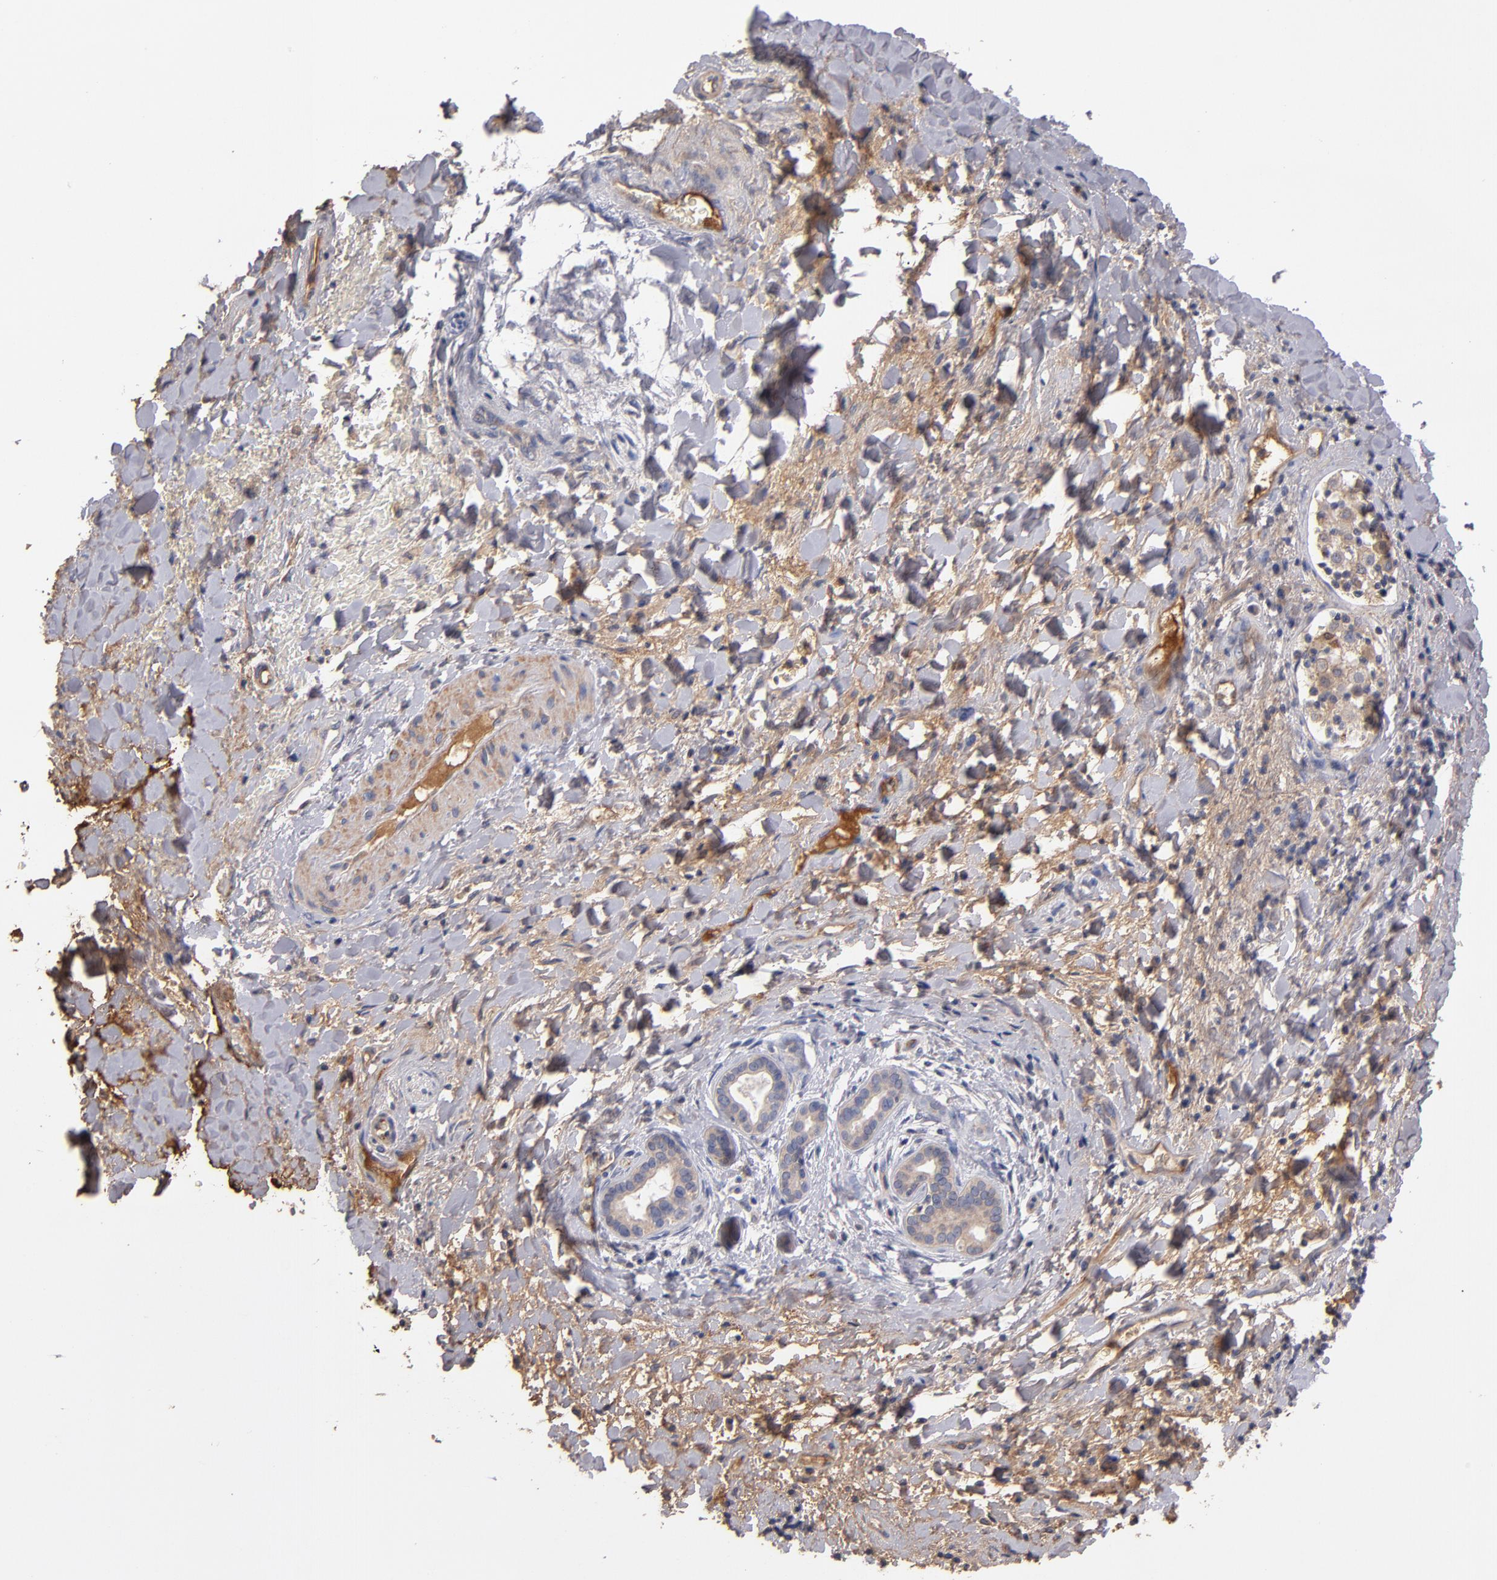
{"staining": {"intensity": "weak", "quantity": ">75%", "location": "cytoplasmic/membranous"}, "tissue": "liver cancer", "cell_type": "Tumor cells", "image_type": "cancer", "snomed": [{"axis": "morphology", "description": "Cholangiocarcinoma"}, {"axis": "topography", "description": "Liver"}], "caption": "Liver cancer (cholangiocarcinoma) was stained to show a protein in brown. There is low levels of weak cytoplasmic/membranous positivity in about >75% of tumor cells.", "gene": "DACT1", "patient": {"sex": "male", "age": 57}}